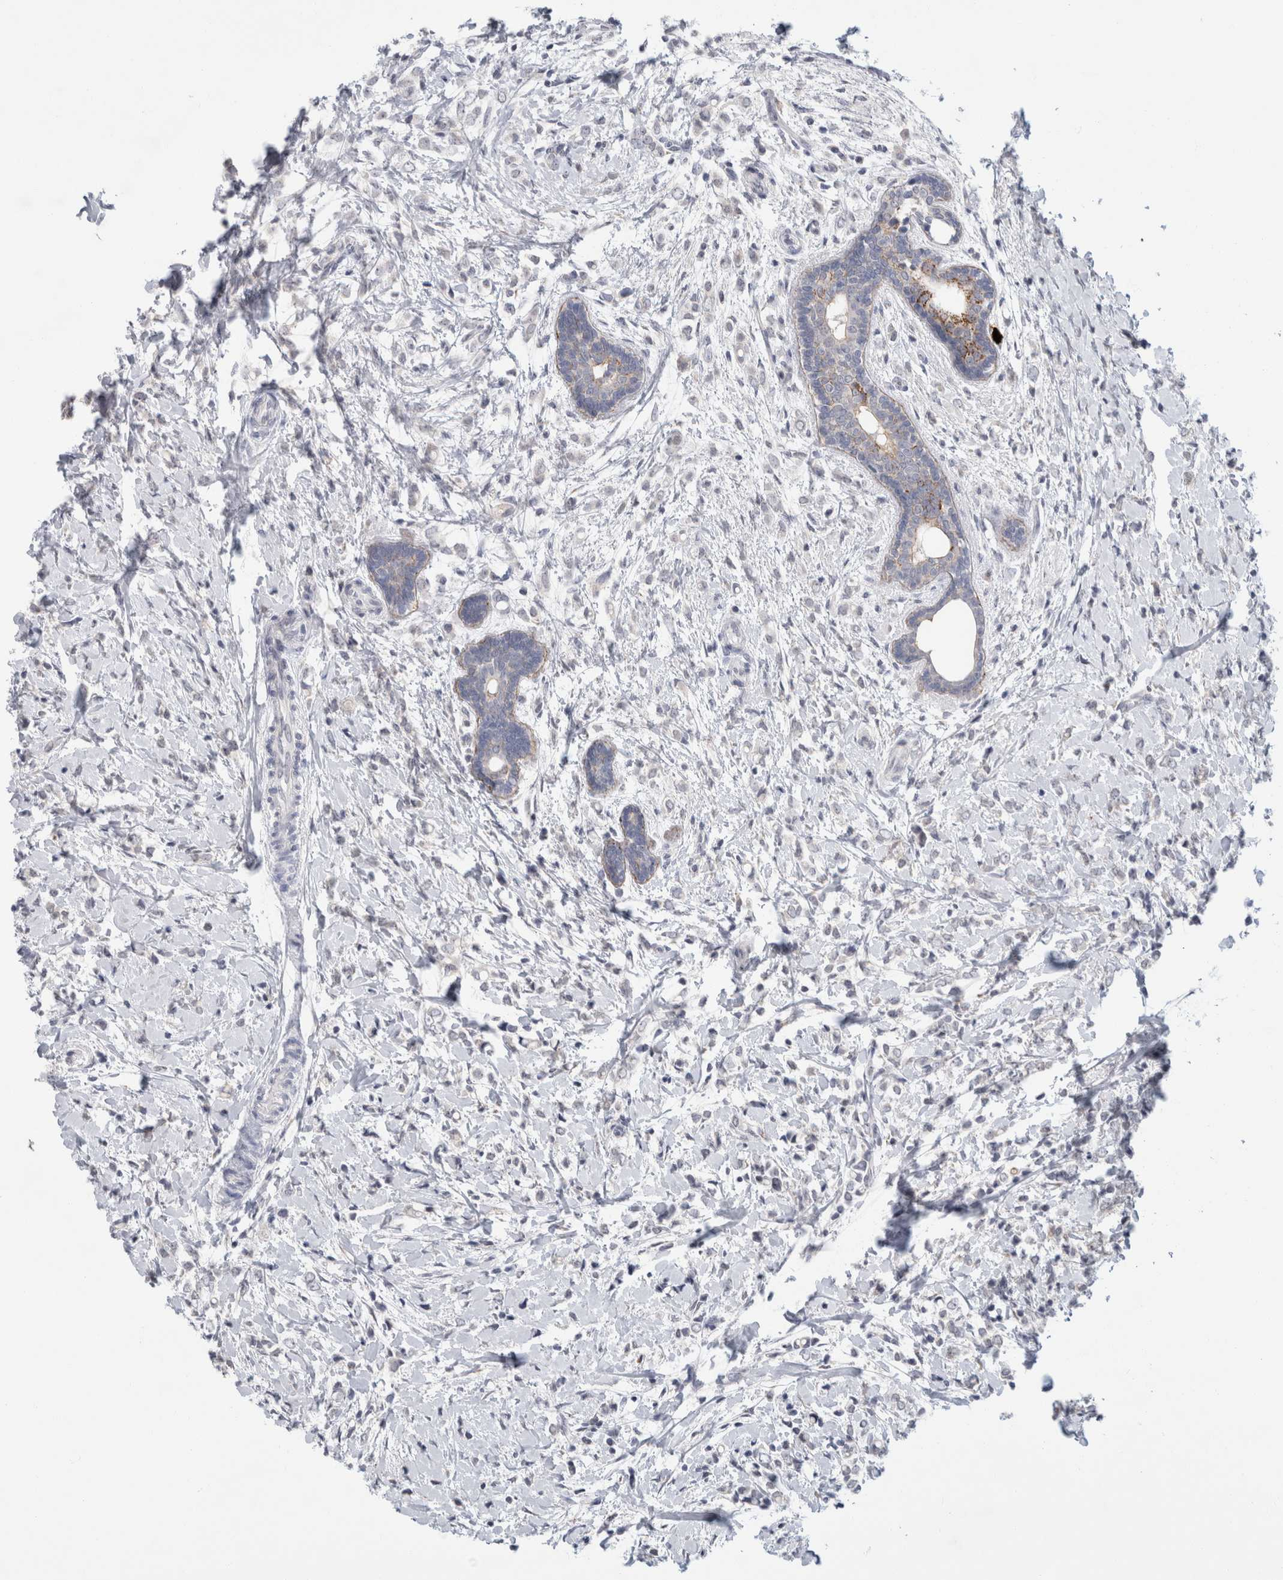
{"staining": {"intensity": "negative", "quantity": "none", "location": "none"}, "tissue": "breast cancer", "cell_type": "Tumor cells", "image_type": "cancer", "snomed": [{"axis": "morphology", "description": "Normal tissue, NOS"}, {"axis": "morphology", "description": "Lobular carcinoma"}, {"axis": "topography", "description": "Breast"}], "caption": "Lobular carcinoma (breast) was stained to show a protein in brown. There is no significant expression in tumor cells.", "gene": "NIPA1", "patient": {"sex": "female", "age": 47}}